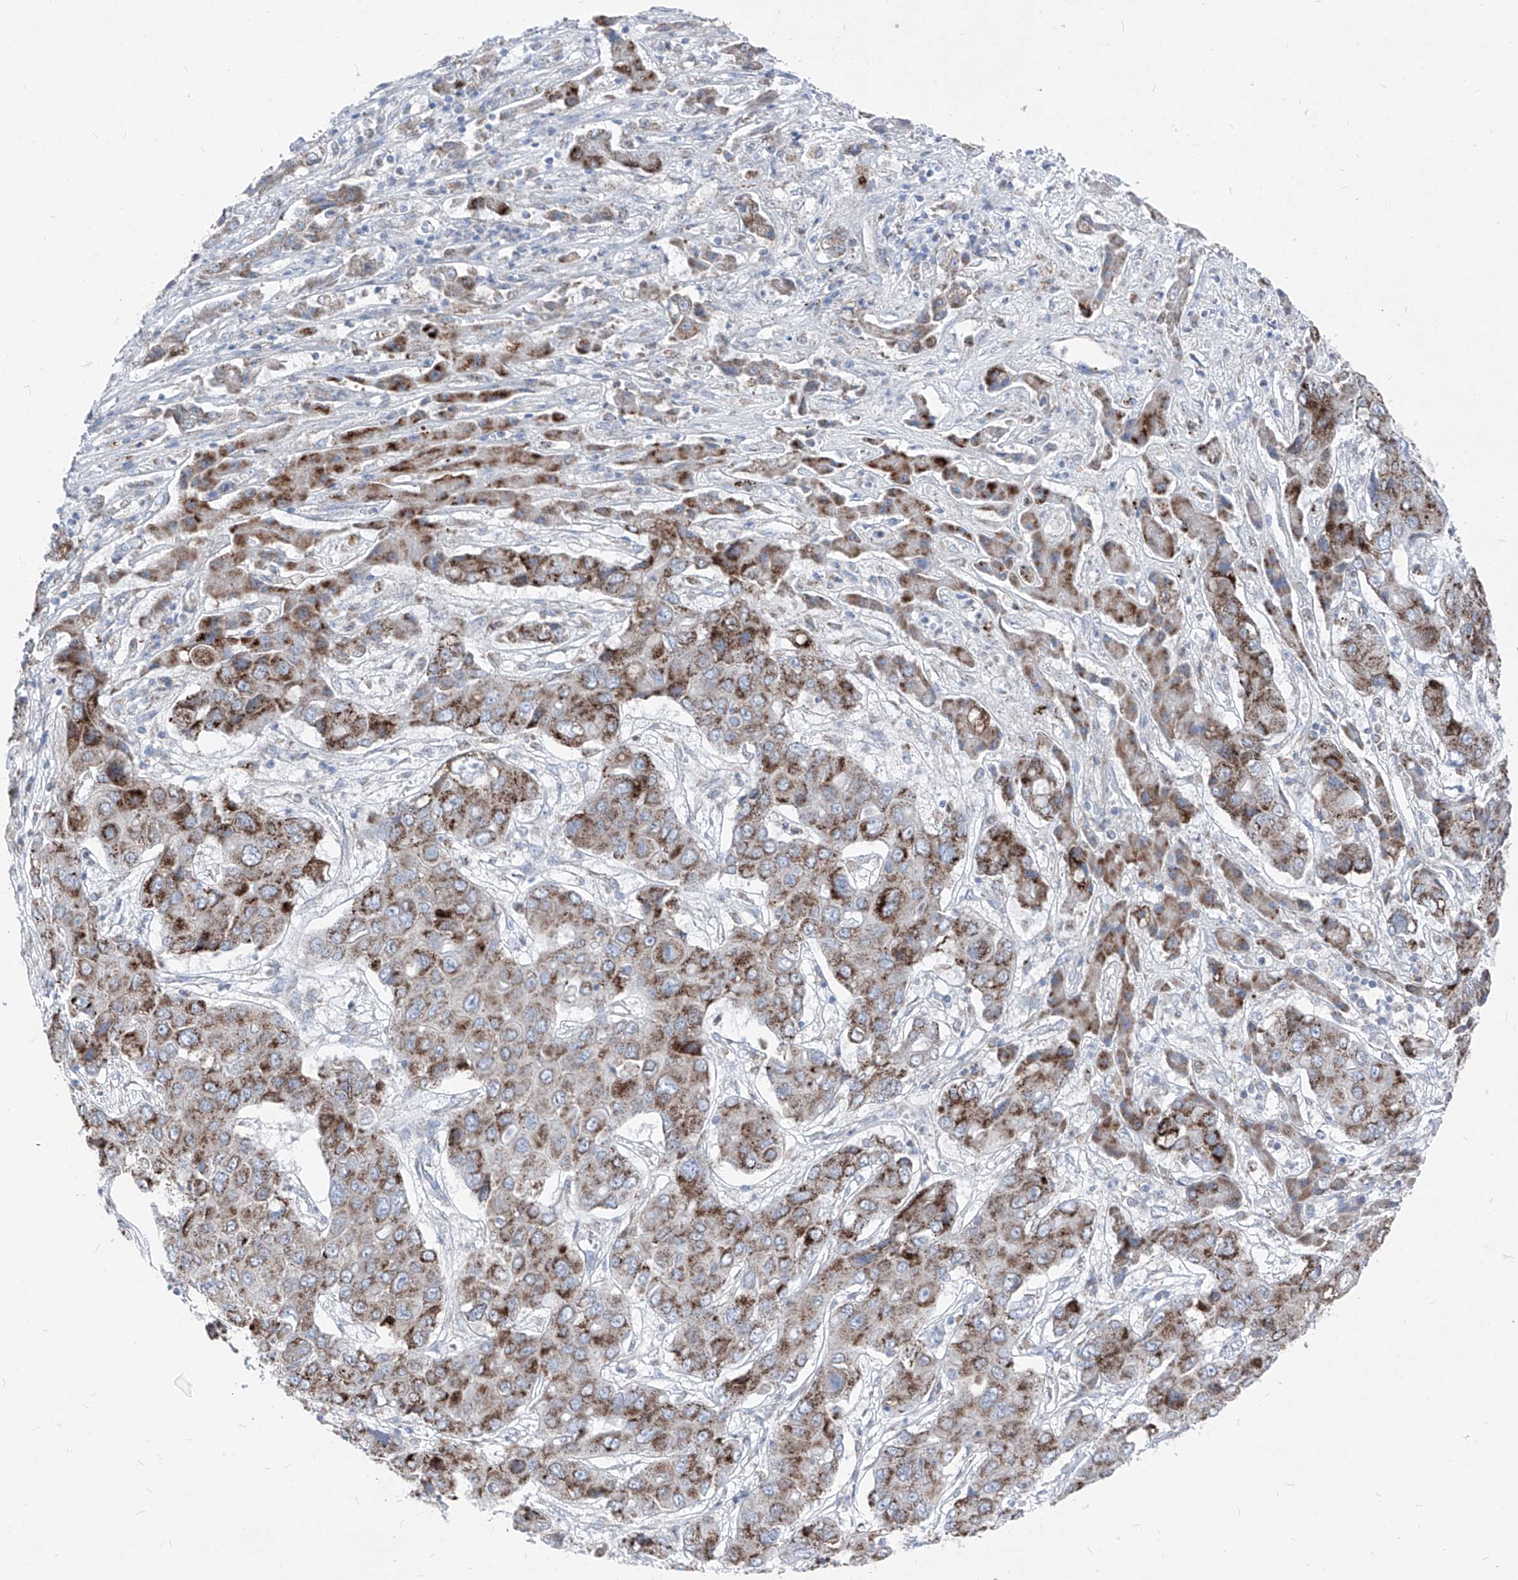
{"staining": {"intensity": "moderate", "quantity": ">75%", "location": "cytoplasmic/membranous"}, "tissue": "liver cancer", "cell_type": "Tumor cells", "image_type": "cancer", "snomed": [{"axis": "morphology", "description": "Cholangiocarcinoma"}, {"axis": "topography", "description": "Liver"}], "caption": "Immunohistochemistry (IHC) of liver cancer (cholangiocarcinoma) reveals medium levels of moderate cytoplasmic/membranous positivity in approximately >75% of tumor cells.", "gene": "AGPS", "patient": {"sex": "male", "age": 67}}